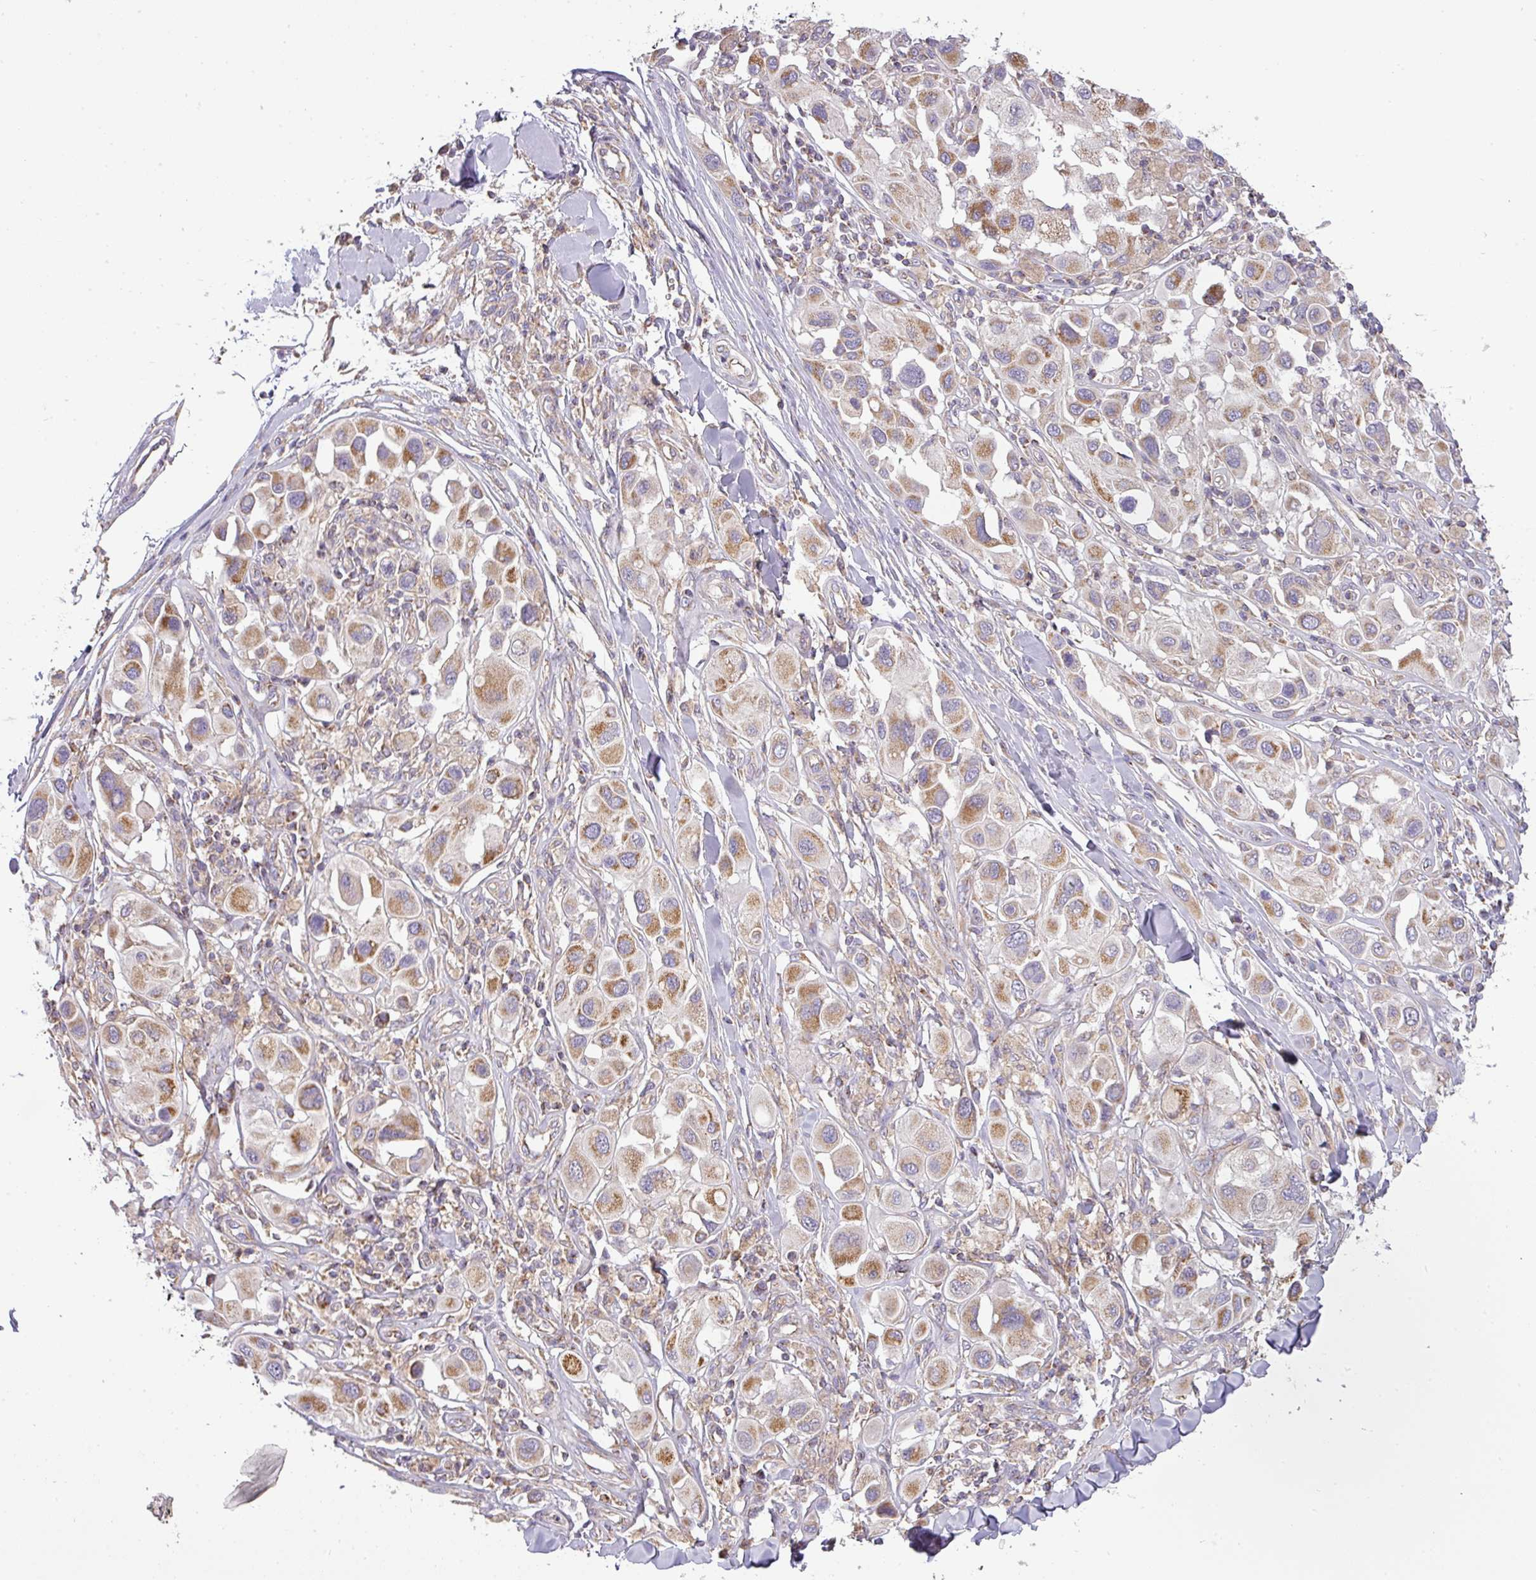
{"staining": {"intensity": "moderate", "quantity": ">75%", "location": "cytoplasmic/membranous"}, "tissue": "melanoma", "cell_type": "Tumor cells", "image_type": "cancer", "snomed": [{"axis": "morphology", "description": "Malignant melanoma, Metastatic site"}, {"axis": "topography", "description": "Skin"}], "caption": "Malignant melanoma (metastatic site) stained with immunohistochemistry reveals moderate cytoplasmic/membranous expression in approximately >75% of tumor cells. (IHC, brightfield microscopy, high magnification).", "gene": "ZNF211", "patient": {"sex": "male", "age": 41}}